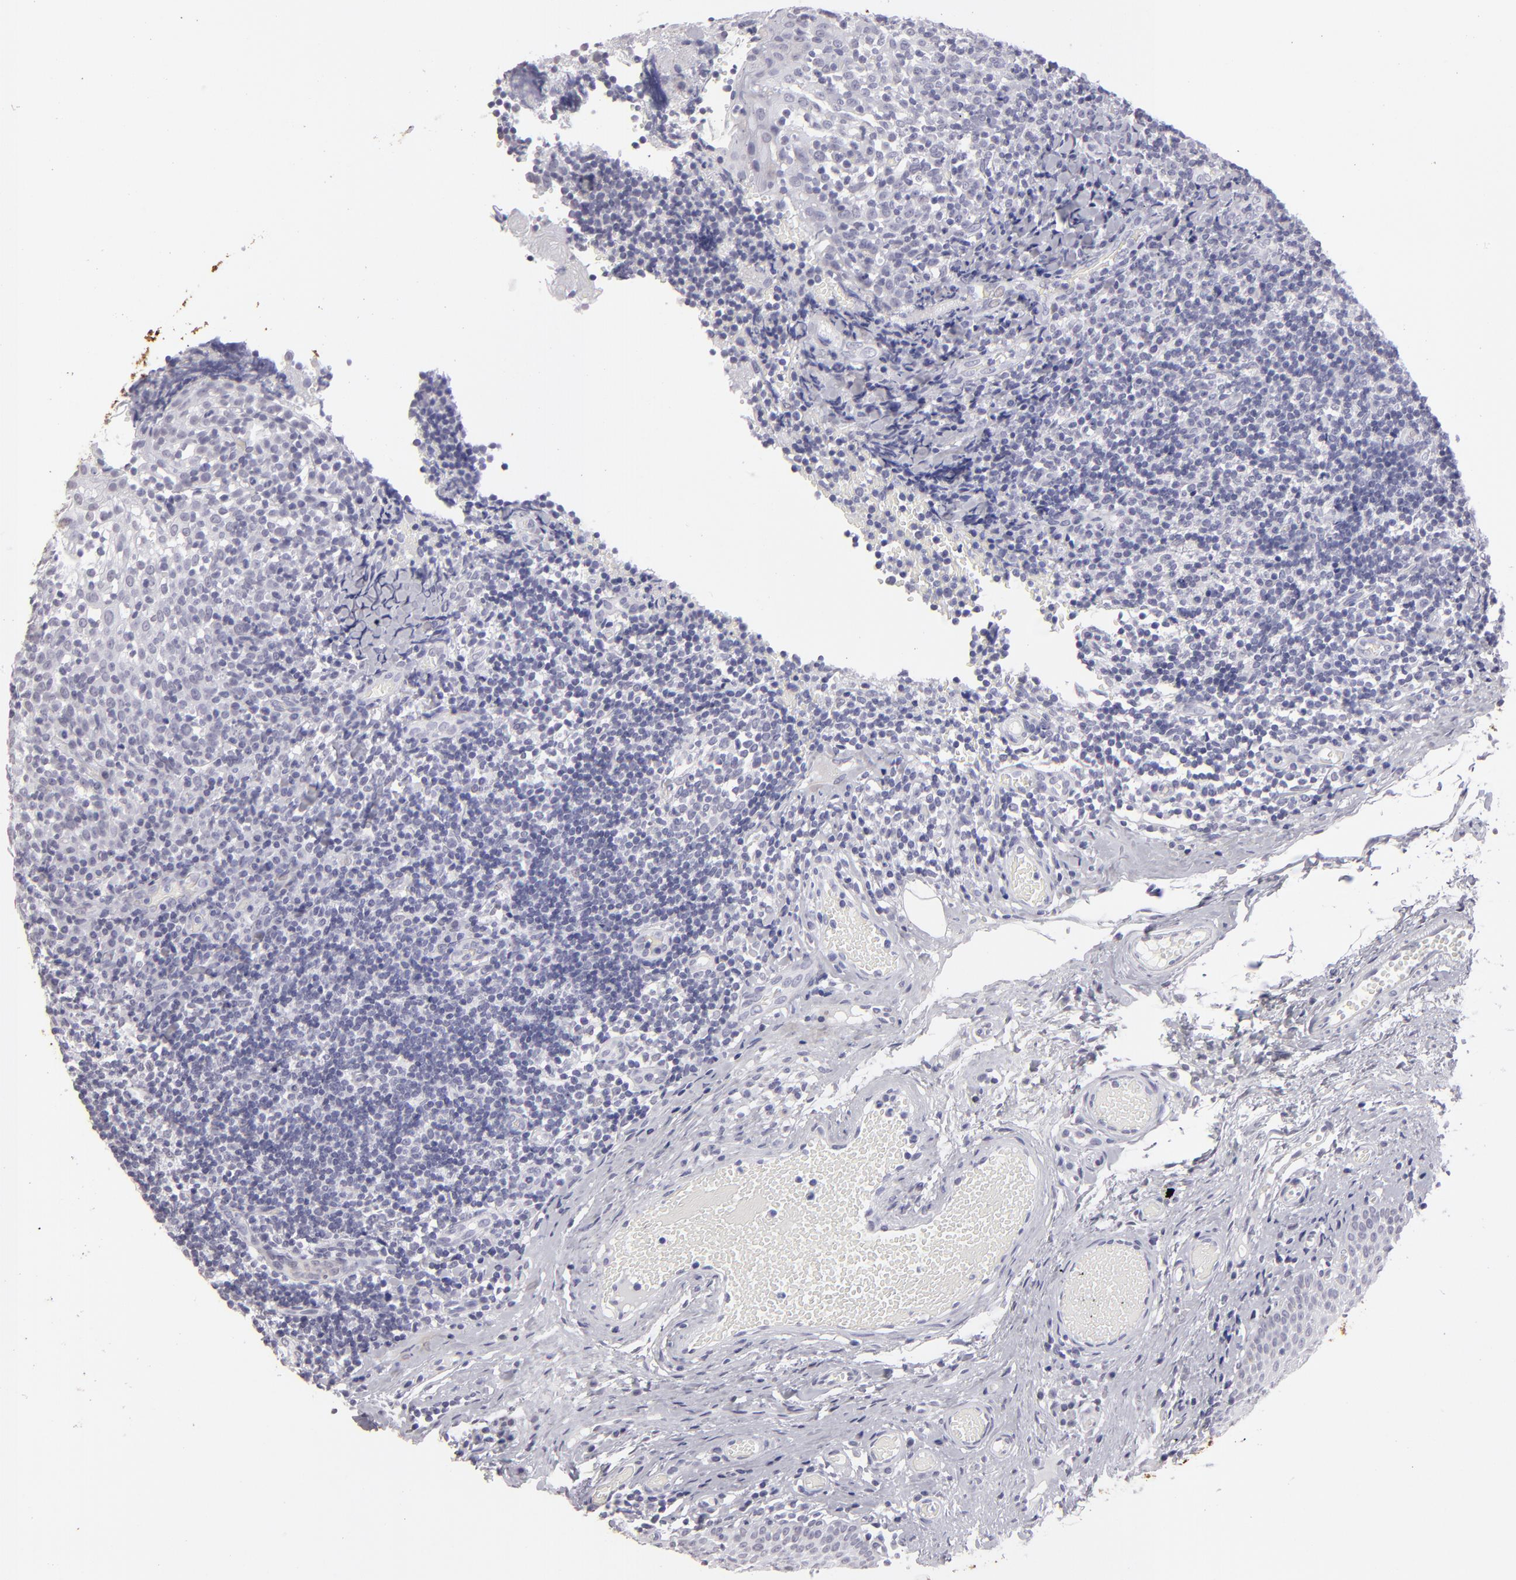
{"staining": {"intensity": "negative", "quantity": "none", "location": "none"}, "tissue": "tonsil", "cell_type": "Germinal center cells", "image_type": "normal", "snomed": [{"axis": "morphology", "description": "Normal tissue, NOS"}, {"axis": "topography", "description": "Tonsil"}], "caption": "This image is of benign tonsil stained with immunohistochemistry to label a protein in brown with the nuclei are counter-stained blue. There is no staining in germinal center cells.", "gene": "ALDOB", "patient": {"sex": "female", "age": 34}}